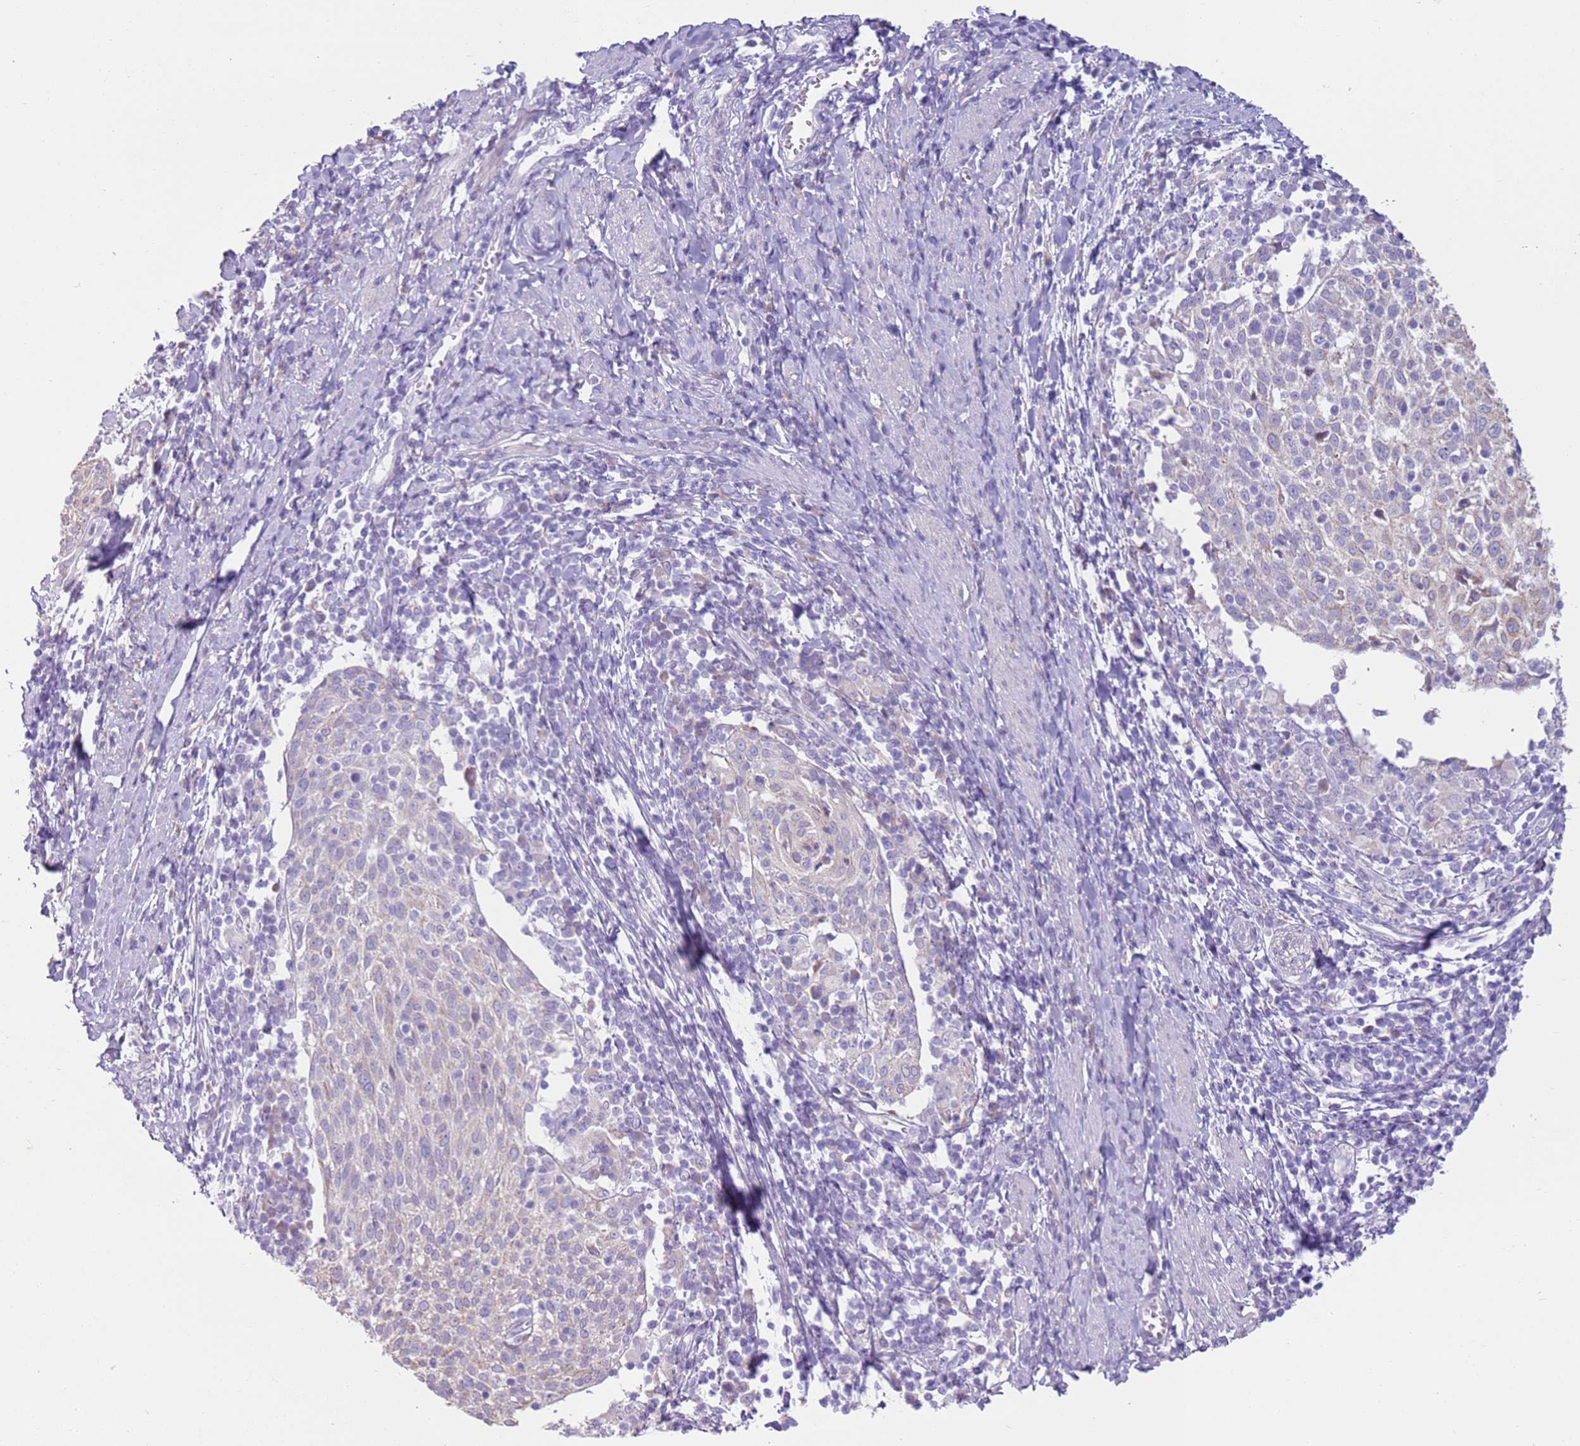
{"staining": {"intensity": "weak", "quantity": "<25%", "location": "cytoplasmic/membranous"}, "tissue": "cervical cancer", "cell_type": "Tumor cells", "image_type": "cancer", "snomed": [{"axis": "morphology", "description": "Squamous cell carcinoma, NOS"}, {"axis": "topography", "description": "Cervix"}], "caption": "The histopathology image exhibits no staining of tumor cells in cervical cancer (squamous cell carcinoma).", "gene": "OAF", "patient": {"sex": "female", "age": 52}}